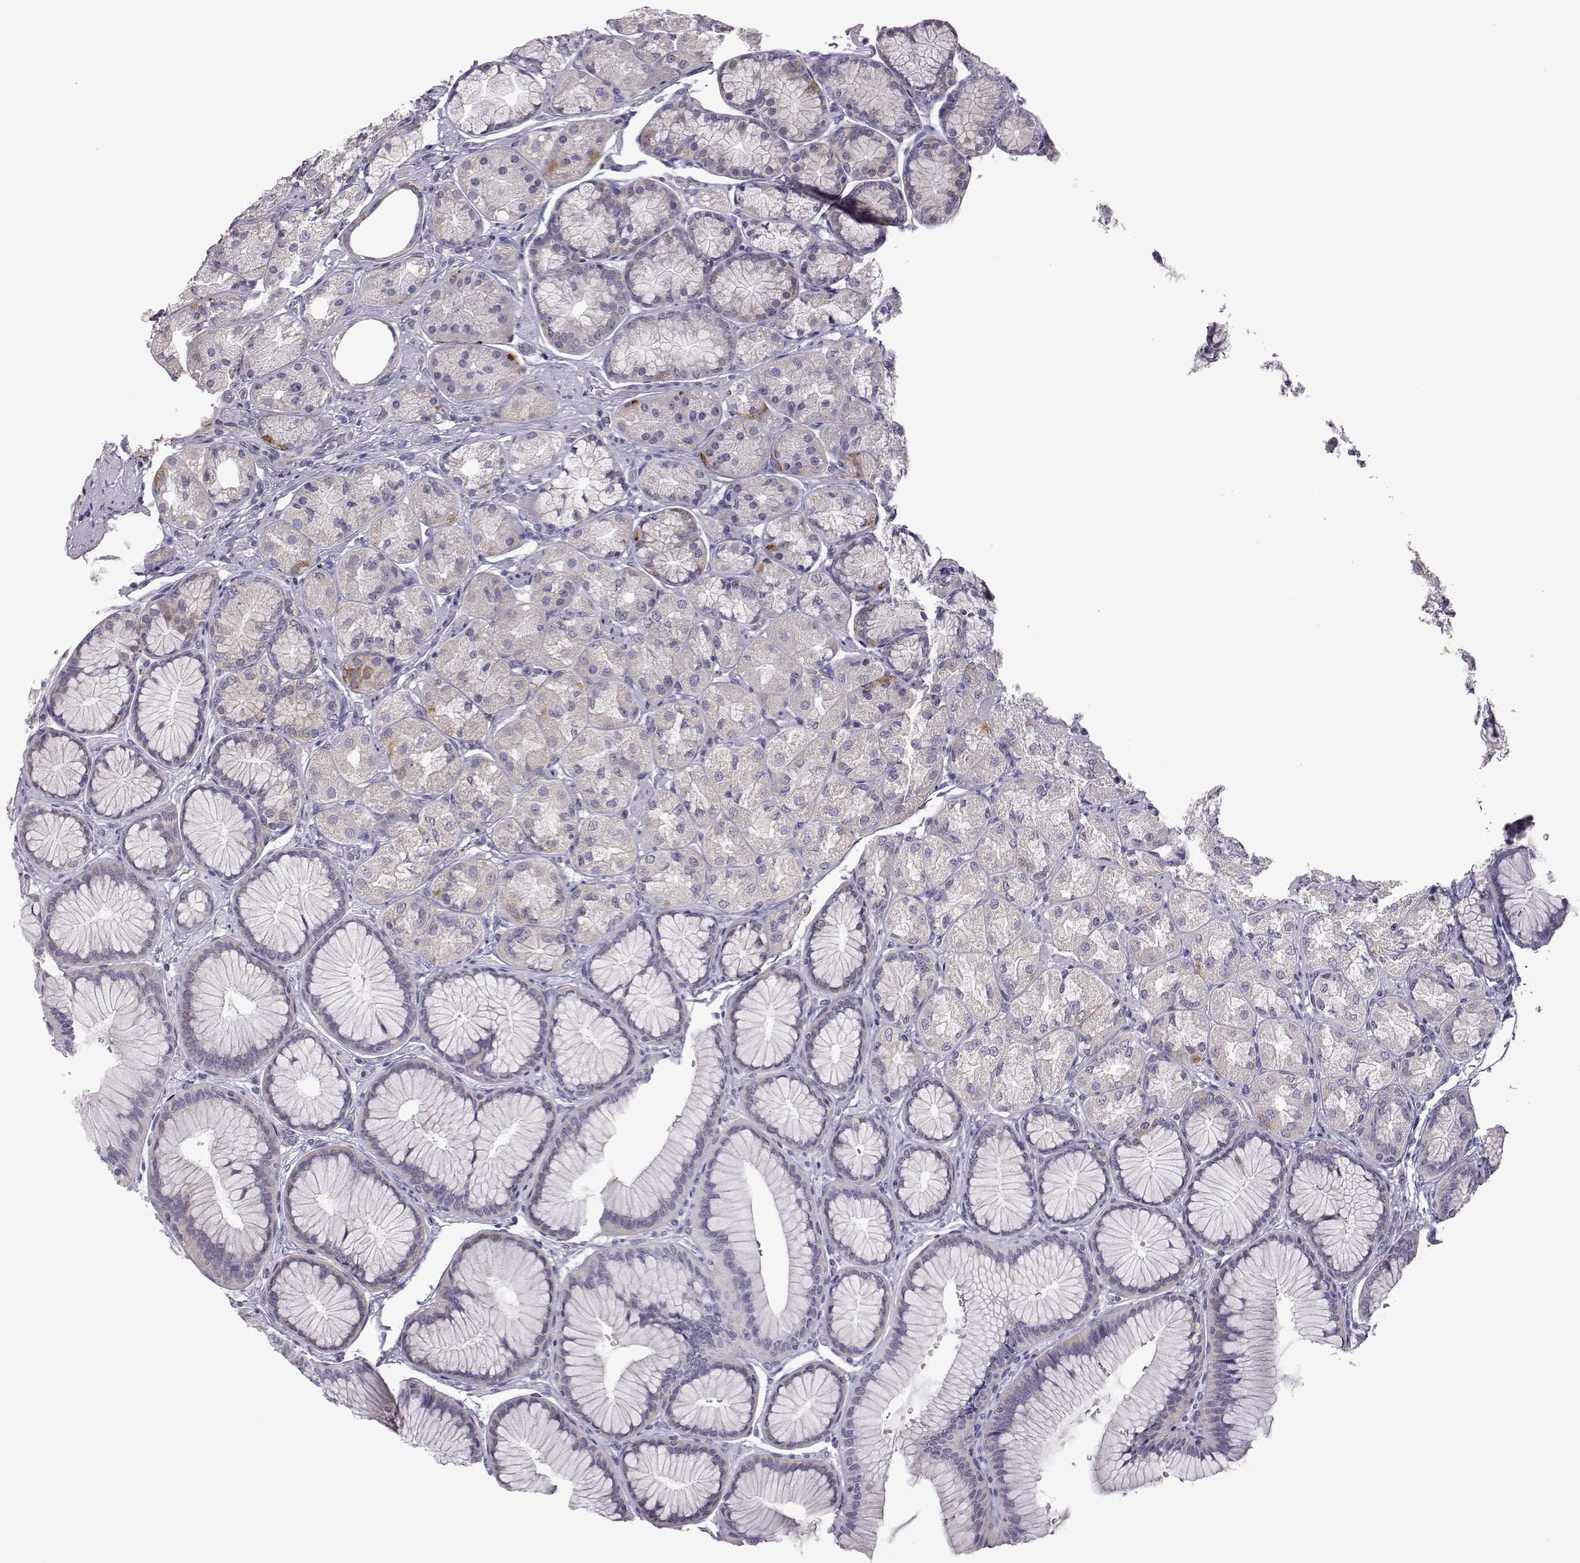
{"staining": {"intensity": "weak", "quantity": "<25%", "location": "cytoplasmic/membranous"}, "tissue": "stomach", "cell_type": "Glandular cells", "image_type": "normal", "snomed": [{"axis": "morphology", "description": "Normal tissue, NOS"}, {"axis": "morphology", "description": "Adenocarcinoma, NOS"}, {"axis": "morphology", "description": "Adenocarcinoma, High grade"}, {"axis": "topography", "description": "Stomach, upper"}, {"axis": "topography", "description": "Stomach"}], "caption": "DAB immunohistochemical staining of benign human stomach reveals no significant expression in glandular cells. The staining was performed using DAB (3,3'-diaminobenzidine) to visualize the protein expression in brown, while the nuclei were stained in blue with hematoxylin (Magnification: 20x).", "gene": "VGF", "patient": {"sex": "female", "age": 65}}